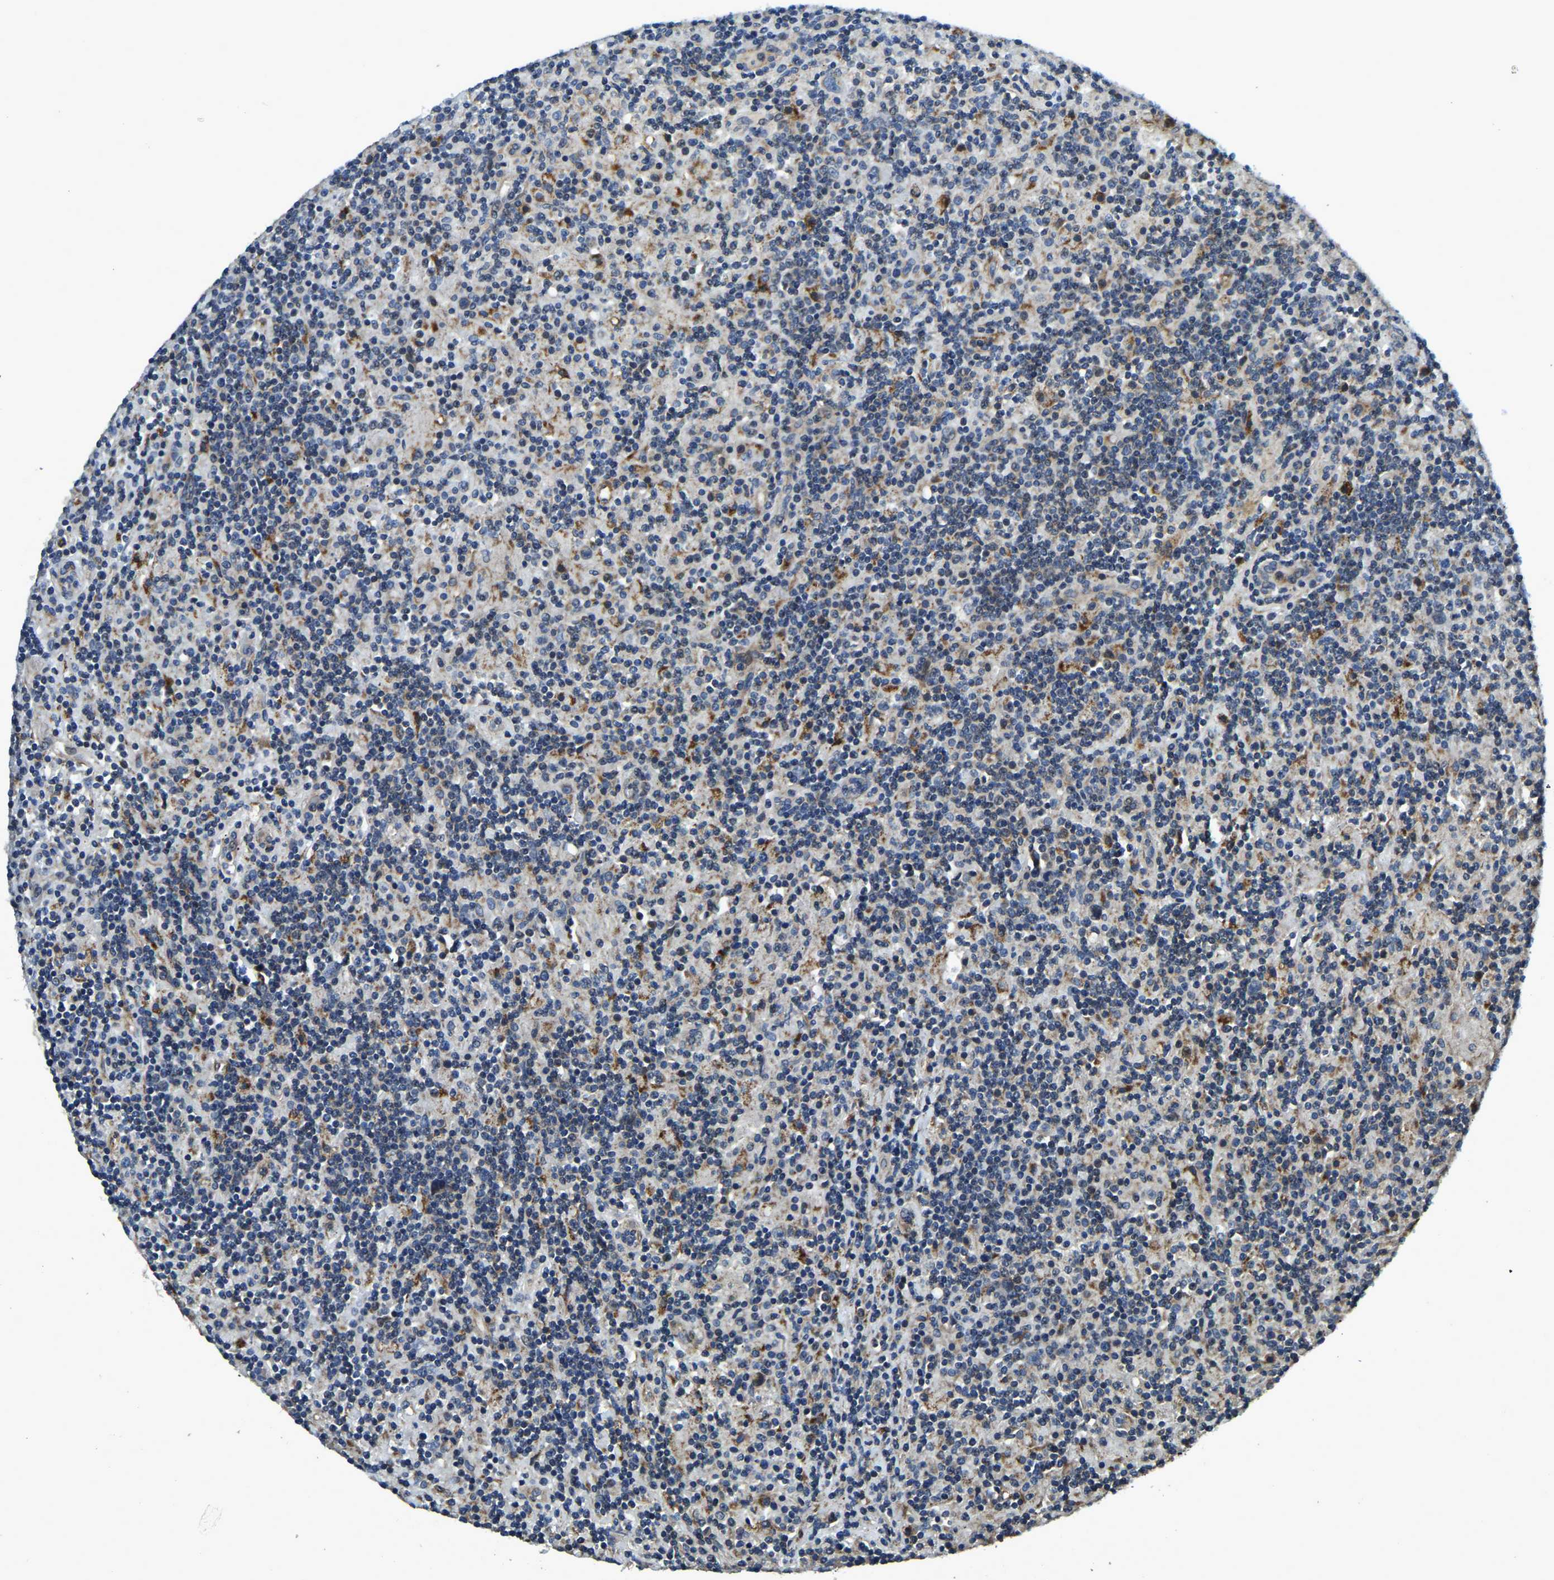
{"staining": {"intensity": "weak", "quantity": "<25%", "location": "cytoplasmic/membranous"}, "tissue": "lymphoma", "cell_type": "Tumor cells", "image_type": "cancer", "snomed": [{"axis": "morphology", "description": "Hodgkin's disease, NOS"}, {"axis": "topography", "description": "Lymph node"}], "caption": "The histopathology image shows no significant positivity in tumor cells of lymphoma.", "gene": "RNF39", "patient": {"sex": "male", "age": 70}}